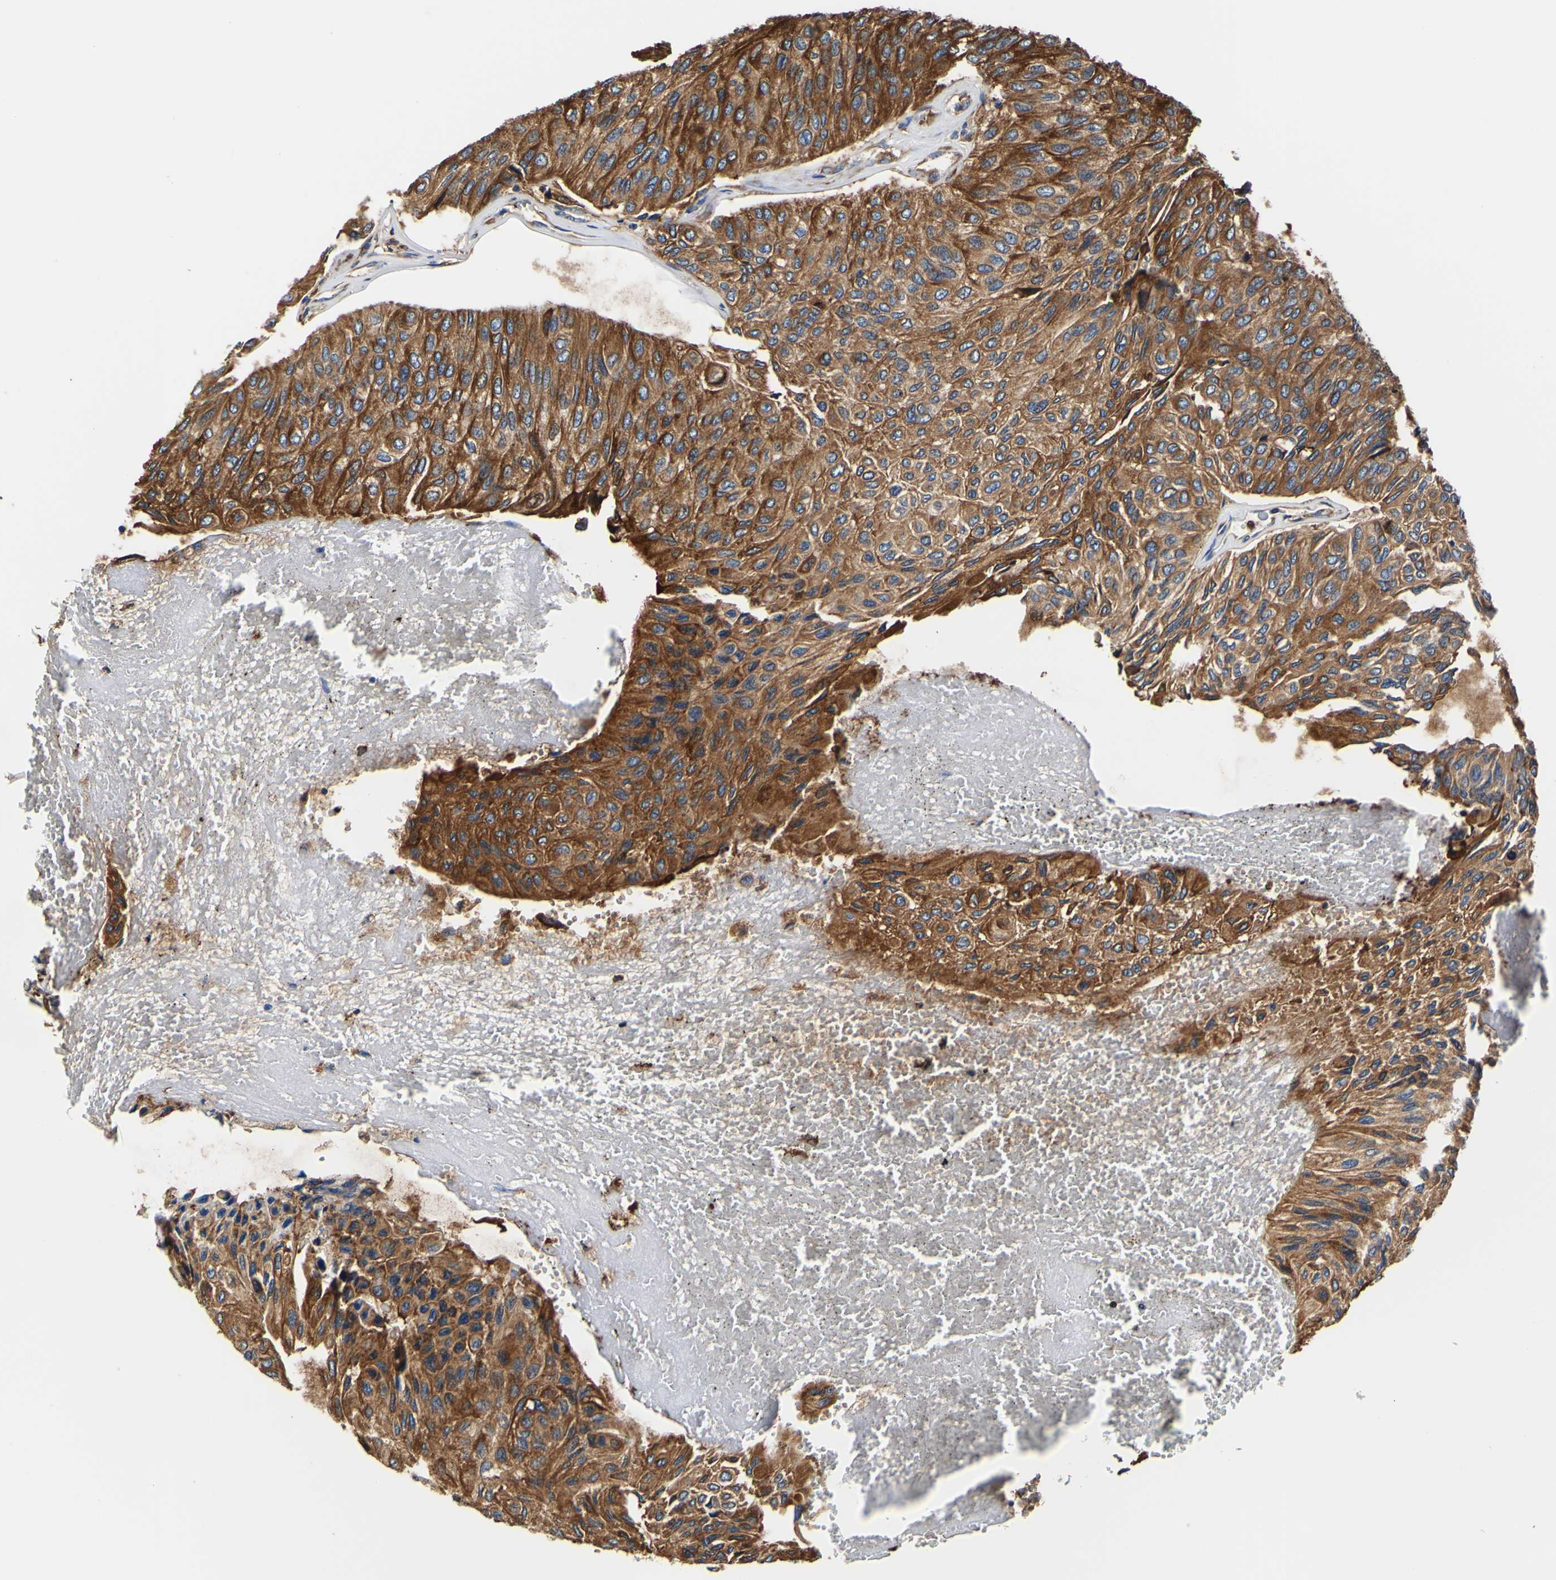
{"staining": {"intensity": "strong", "quantity": ">75%", "location": "cytoplasmic/membranous"}, "tissue": "urothelial cancer", "cell_type": "Tumor cells", "image_type": "cancer", "snomed": [{"axis": "morphology", "description": "Urothelial carcinoma, High grade"}, {"axis": "topography", "description": "Urinary bladder"}], "caption": "Immunohistochemical staining of human urothelial cancer displays strong cytoplasmic/membranous protein expression in approximately >75% of tumor cells. Nuclei are stained in blue.", "gene": "P4HB", "patient": {"sex": "male", "age": 66}}